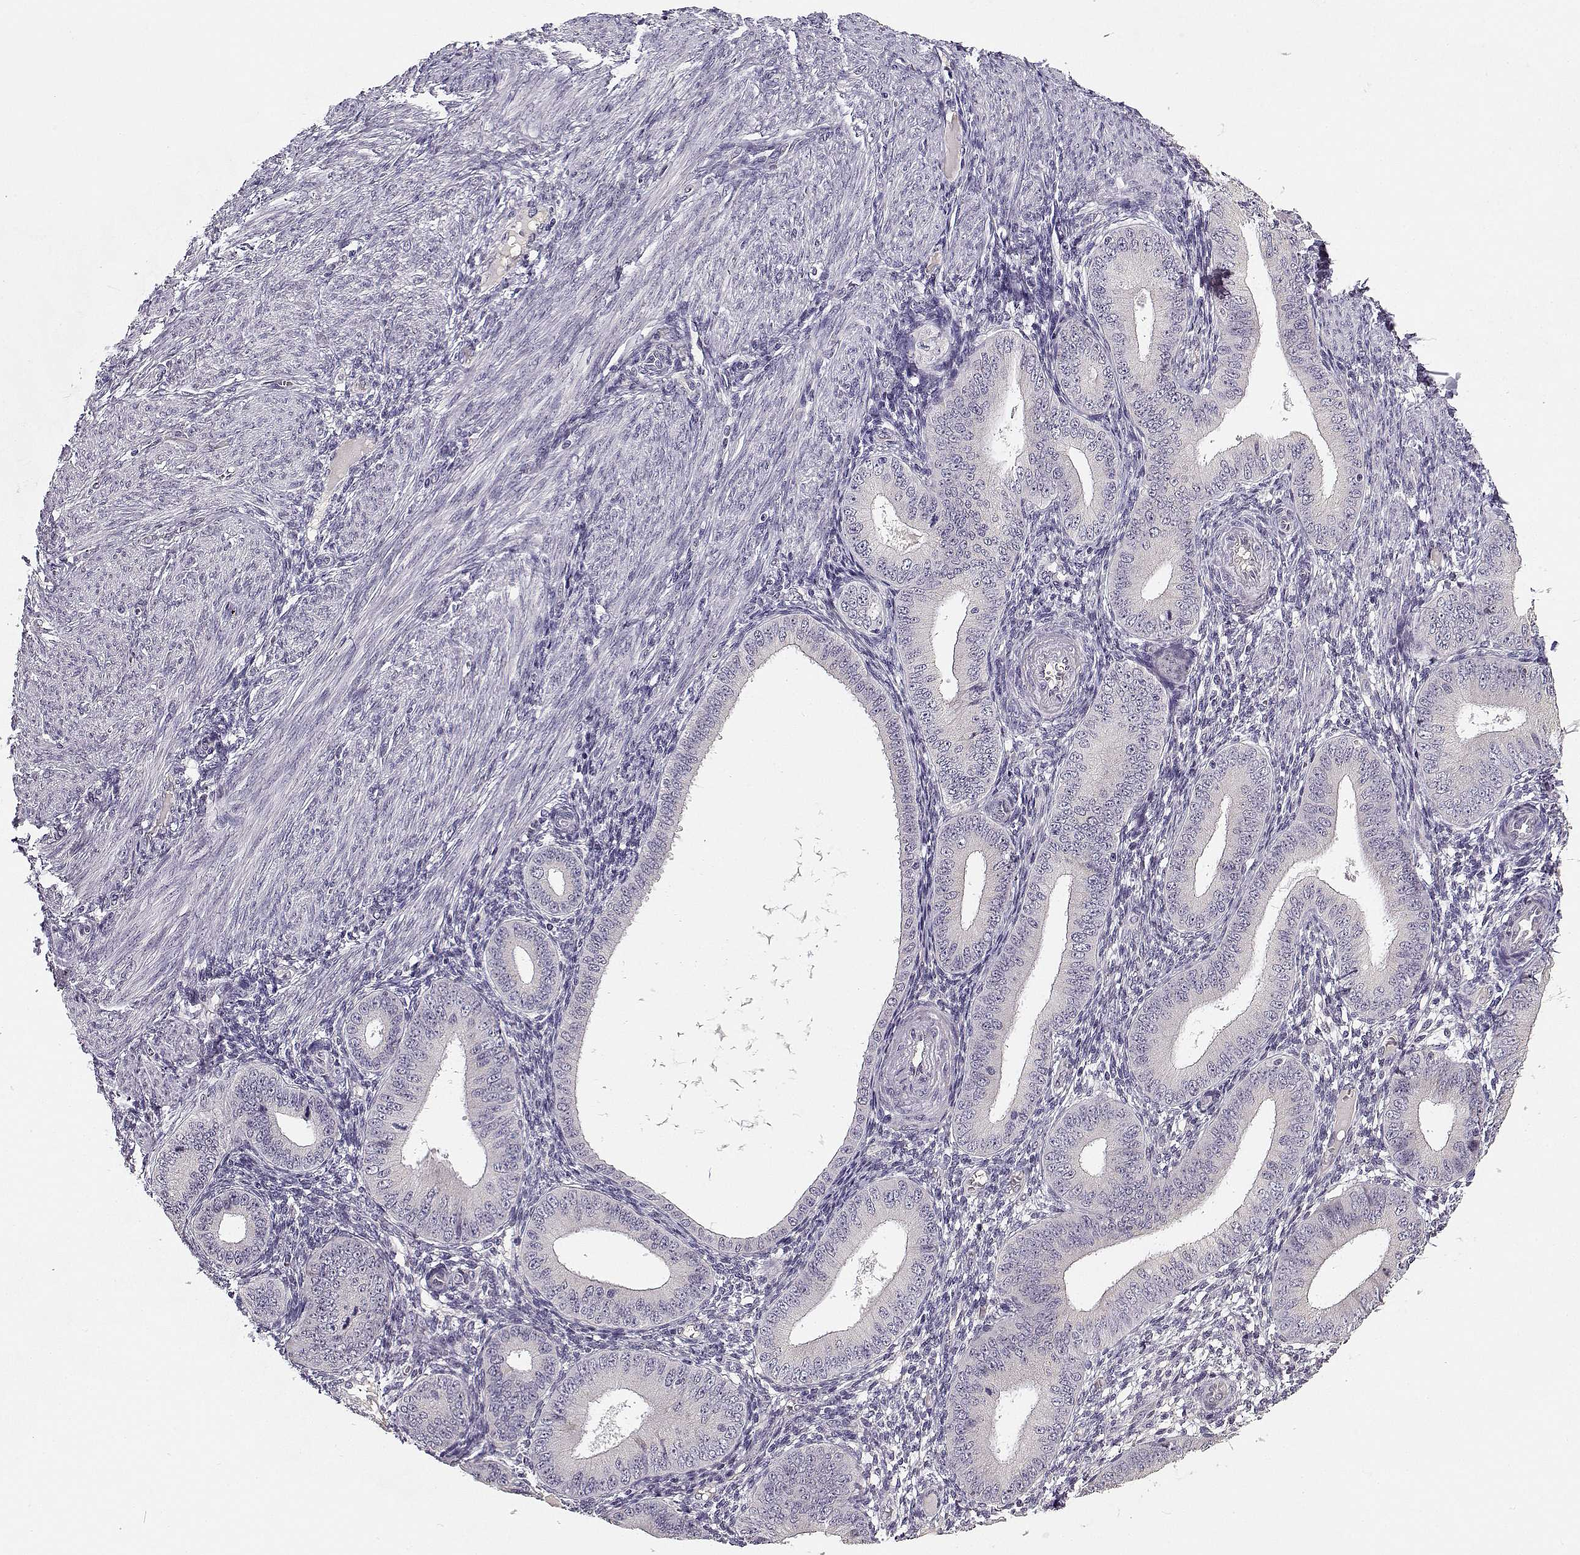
{"staining": {"intensity": "negative", "quantity": "none", "location": "none"}, "tissue": "endometrium", "cell_type": "Cells in endometrial stroma", "image_type": "normal", "snomed": [{"axis": "morphology", "description": "Normal tissue, NOS"}, {"axis": "topography", "description": "Endometrium"}], "caption": "This histopathology image is of unremarkable endometrium stained with immunohistochemistry to label a protein in brown with the nuclei are counter-stained blue. There is no staining in cells in endometrial stroma. The staining was performed using DAB to visualize the protein expression in brown, while the nuclei were stained in blue with hematoxylin (Magnification: 20x).", "gene": "TMEM145", "patient": {"sex": "female", "age": 39}}